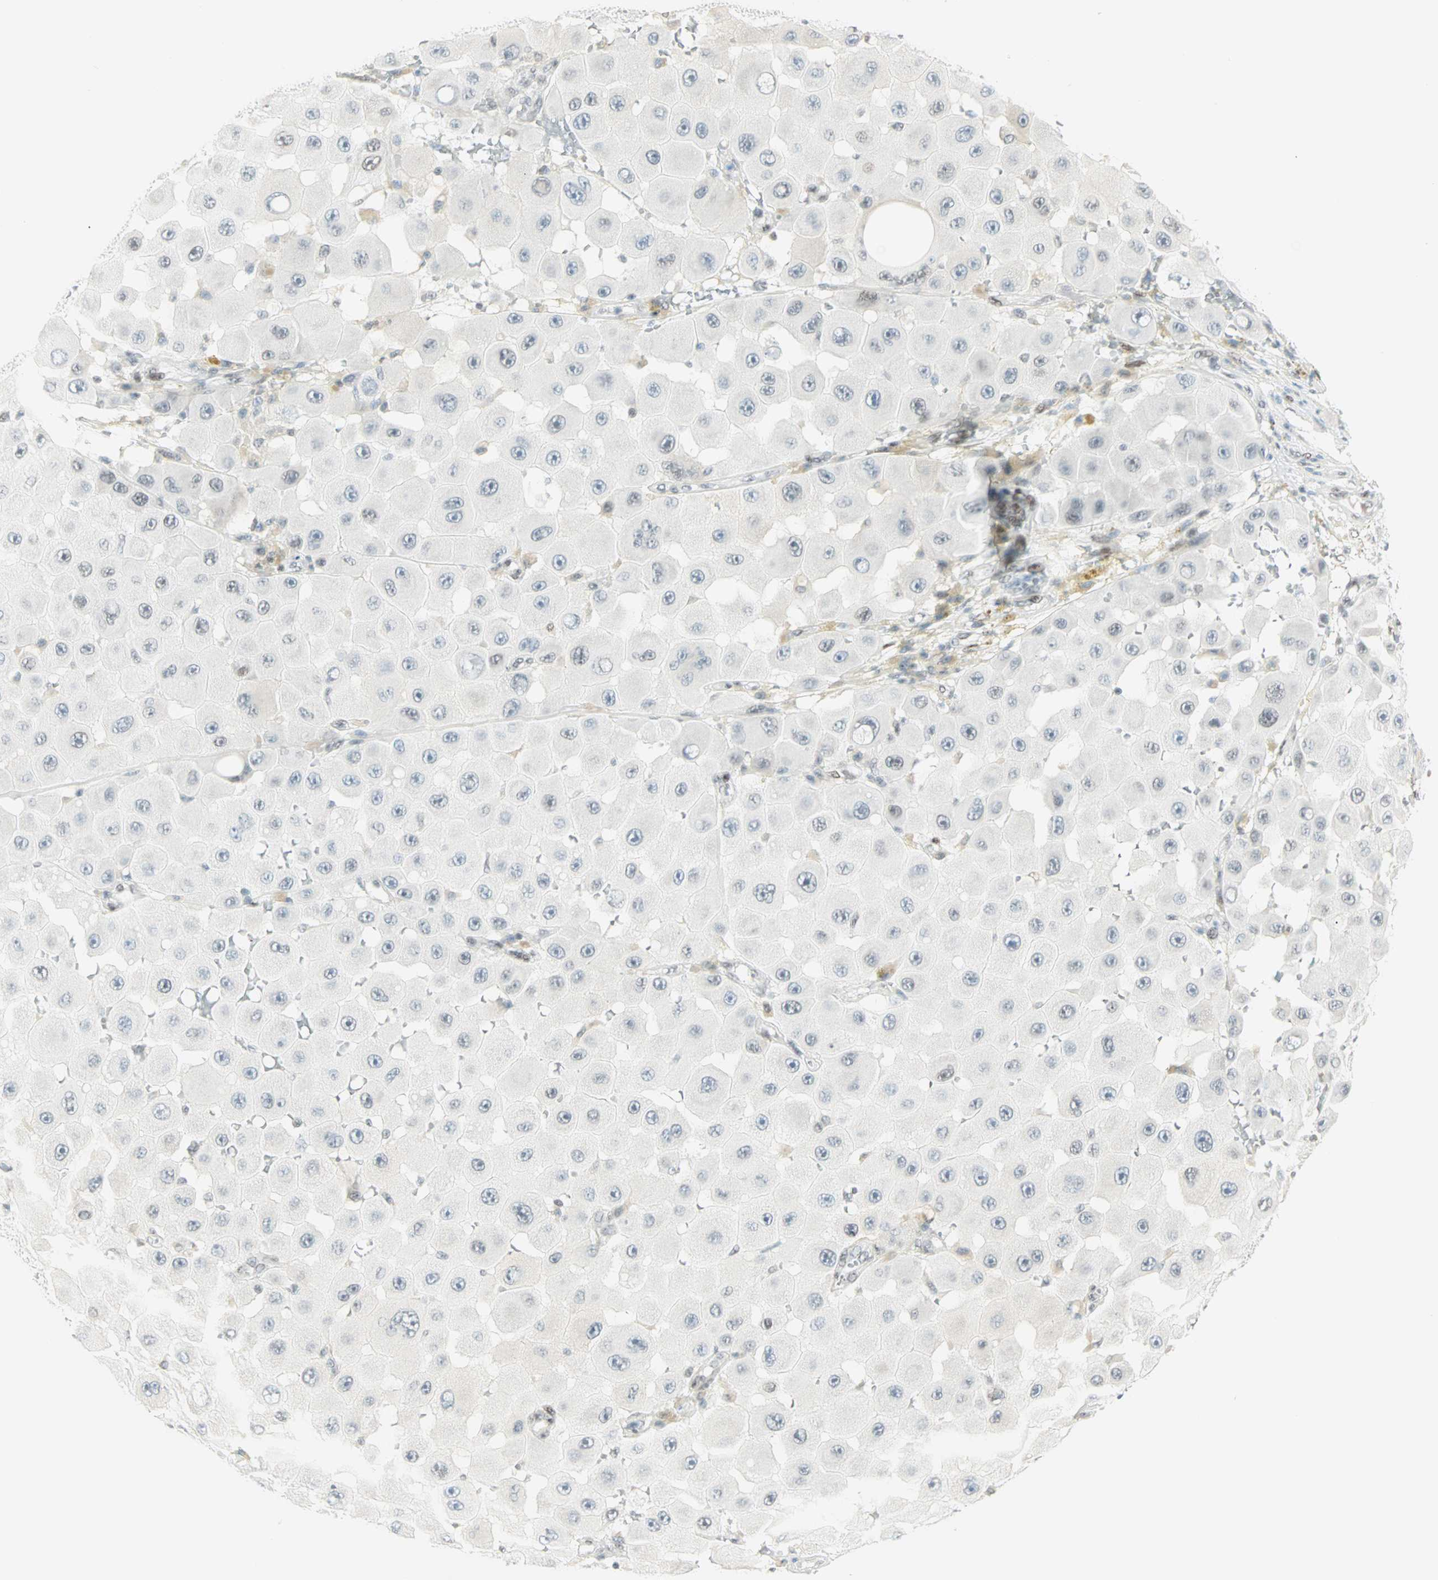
{"staining": {"intensity": "negative", "quantity": "none", "location": "none"}, "tissue": "melanoma", "cell_type": "Tumor cells", "image_type": "cancer", "snomed": [{"axis": "morphology", "description": "Malignant melanoma, NOS"}, {"axis": "topography", "description": "Skin"}], "caption": "The micrograph exhibits no staining of tumor cells in malignant melanoma.", "gene": "PKNOX1", "patient": {"sex": "female", "age": 81}}